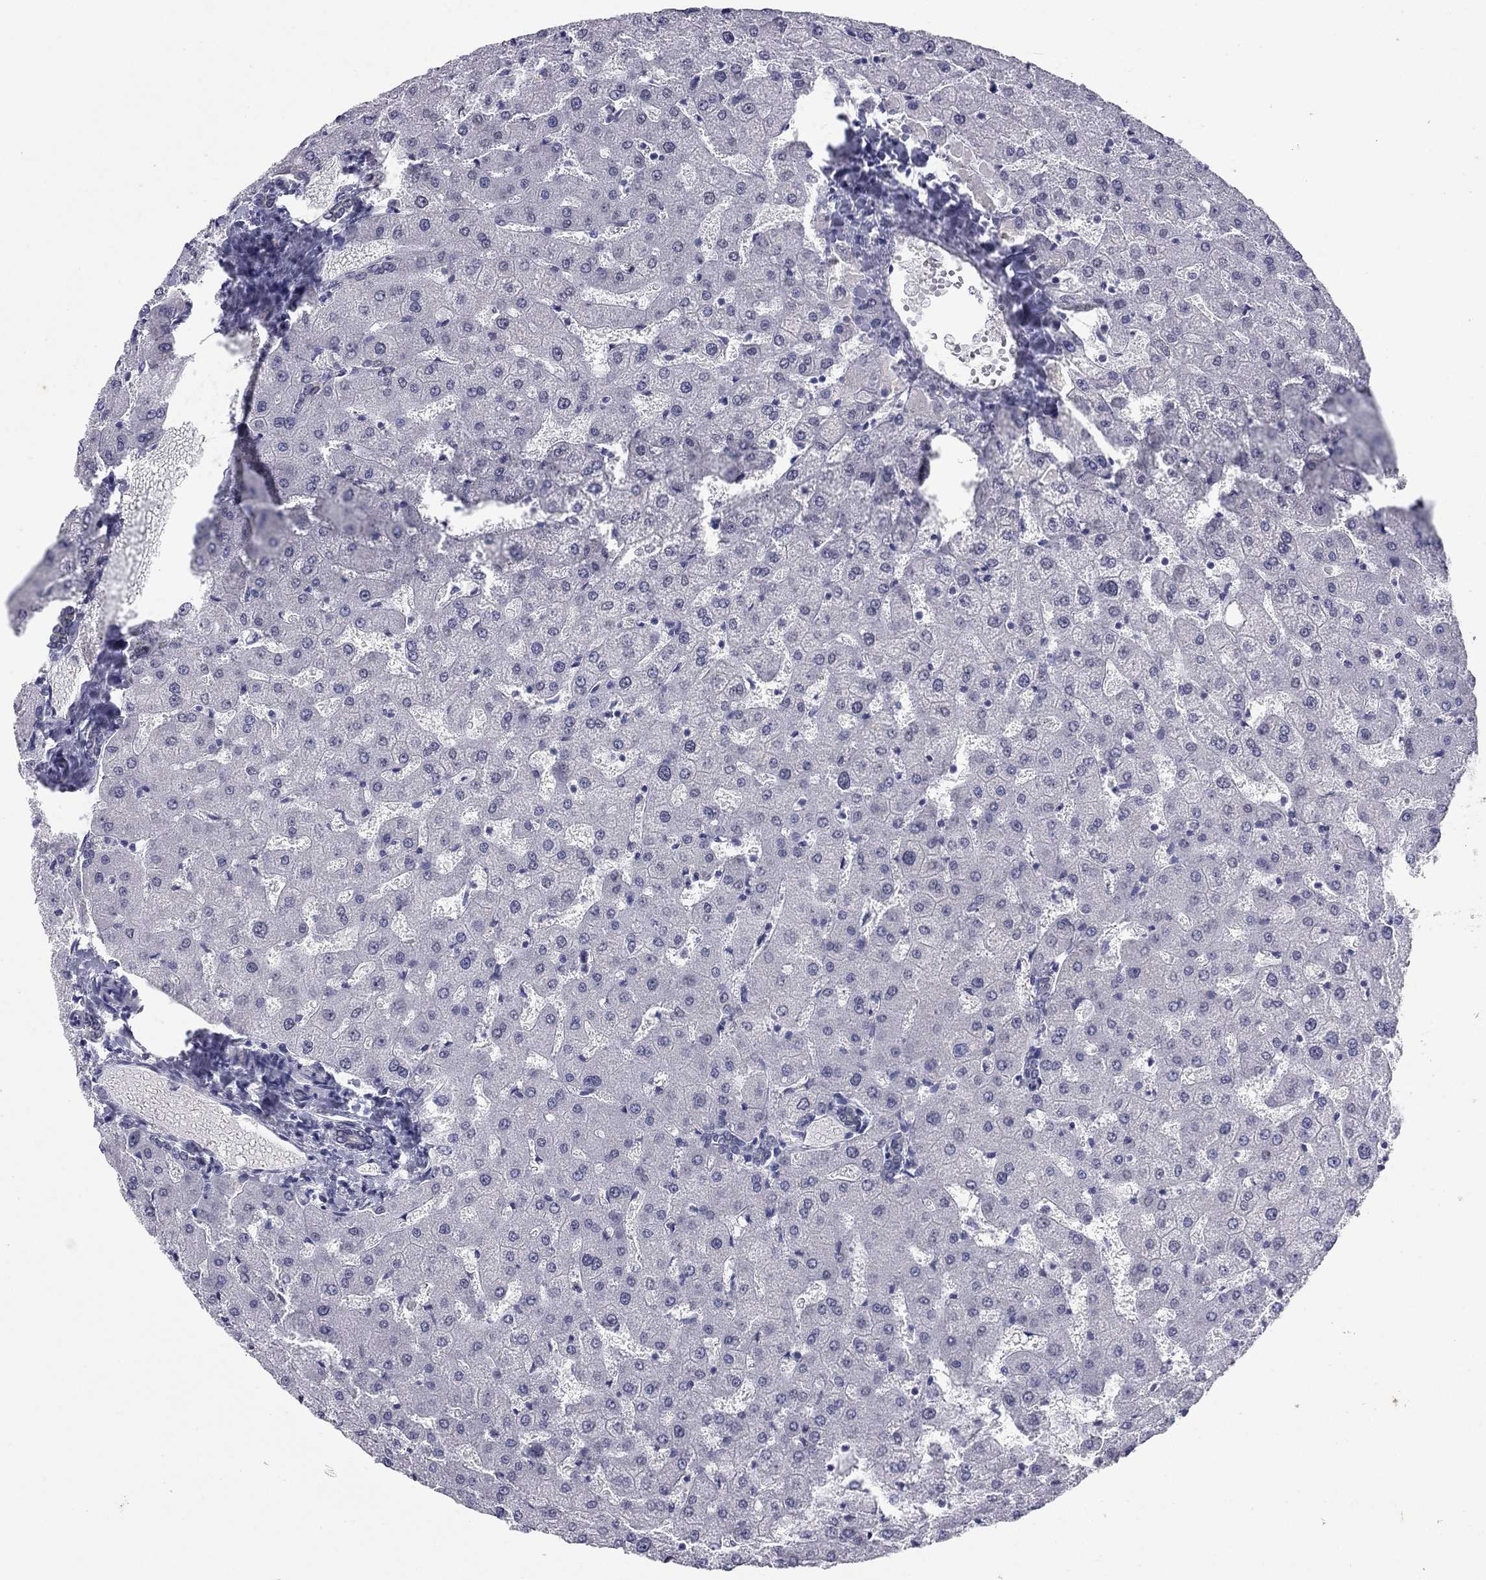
{"staining": {"intensity": "moderate", "quantity": "25%-75%", "location": "cytoplasmic/membranous"}, "tissue": "liver", "cell_type": "Cholangiocytes", "image_type": "normal", "snomed": [{"axis": "morphology", "description": "Normal tissue, NOS"}, {"axis": "topography", "description": "Liver"}], "caption": "IHC micrograph of normal liver stained for a protein (brown), which demonstrates medium levels of moderate cytoplasmic/membranous expression in approximately 25%-75% of cholangiocytes.", "gene": "KRT75", "patient": {"sex": "female", "age": 50}}